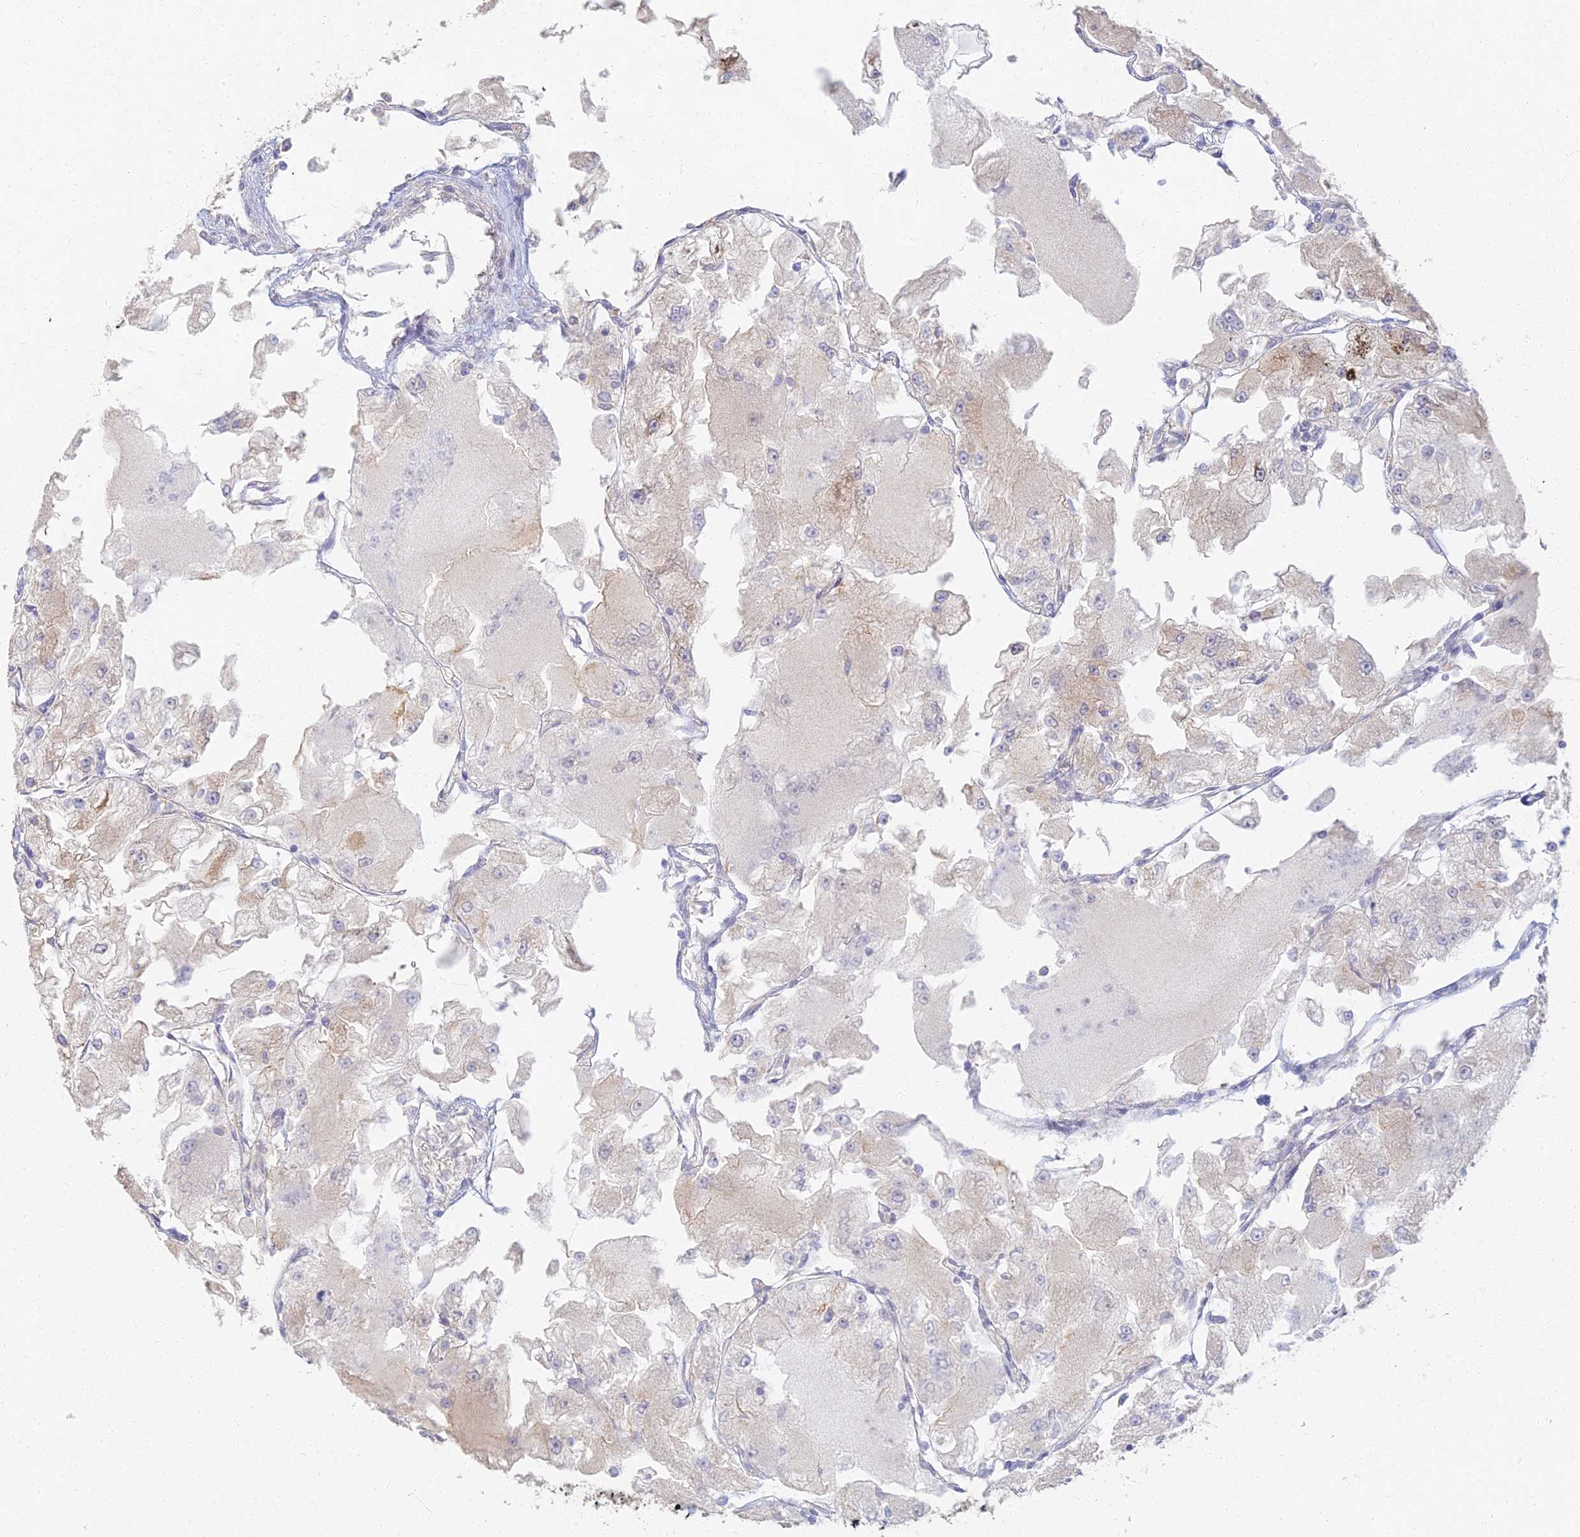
{"staining": {"intensity": "negative", "quantity": "none", "location": "none"}, "tissue": "renal cancer", "cell_type": "Tumor cells", "image_type": "cancer", "snomed": [{"axis": "morphology", "description": "Adenocarcinoma, NOS"}, {"axis": "topography", "description": "Kidney"}], "caption": "Tumor cells show no significant protein staining in renal adenocarcinoma.", "gene": "RBSN", "patient": {"sex": "female", "age": 72}}